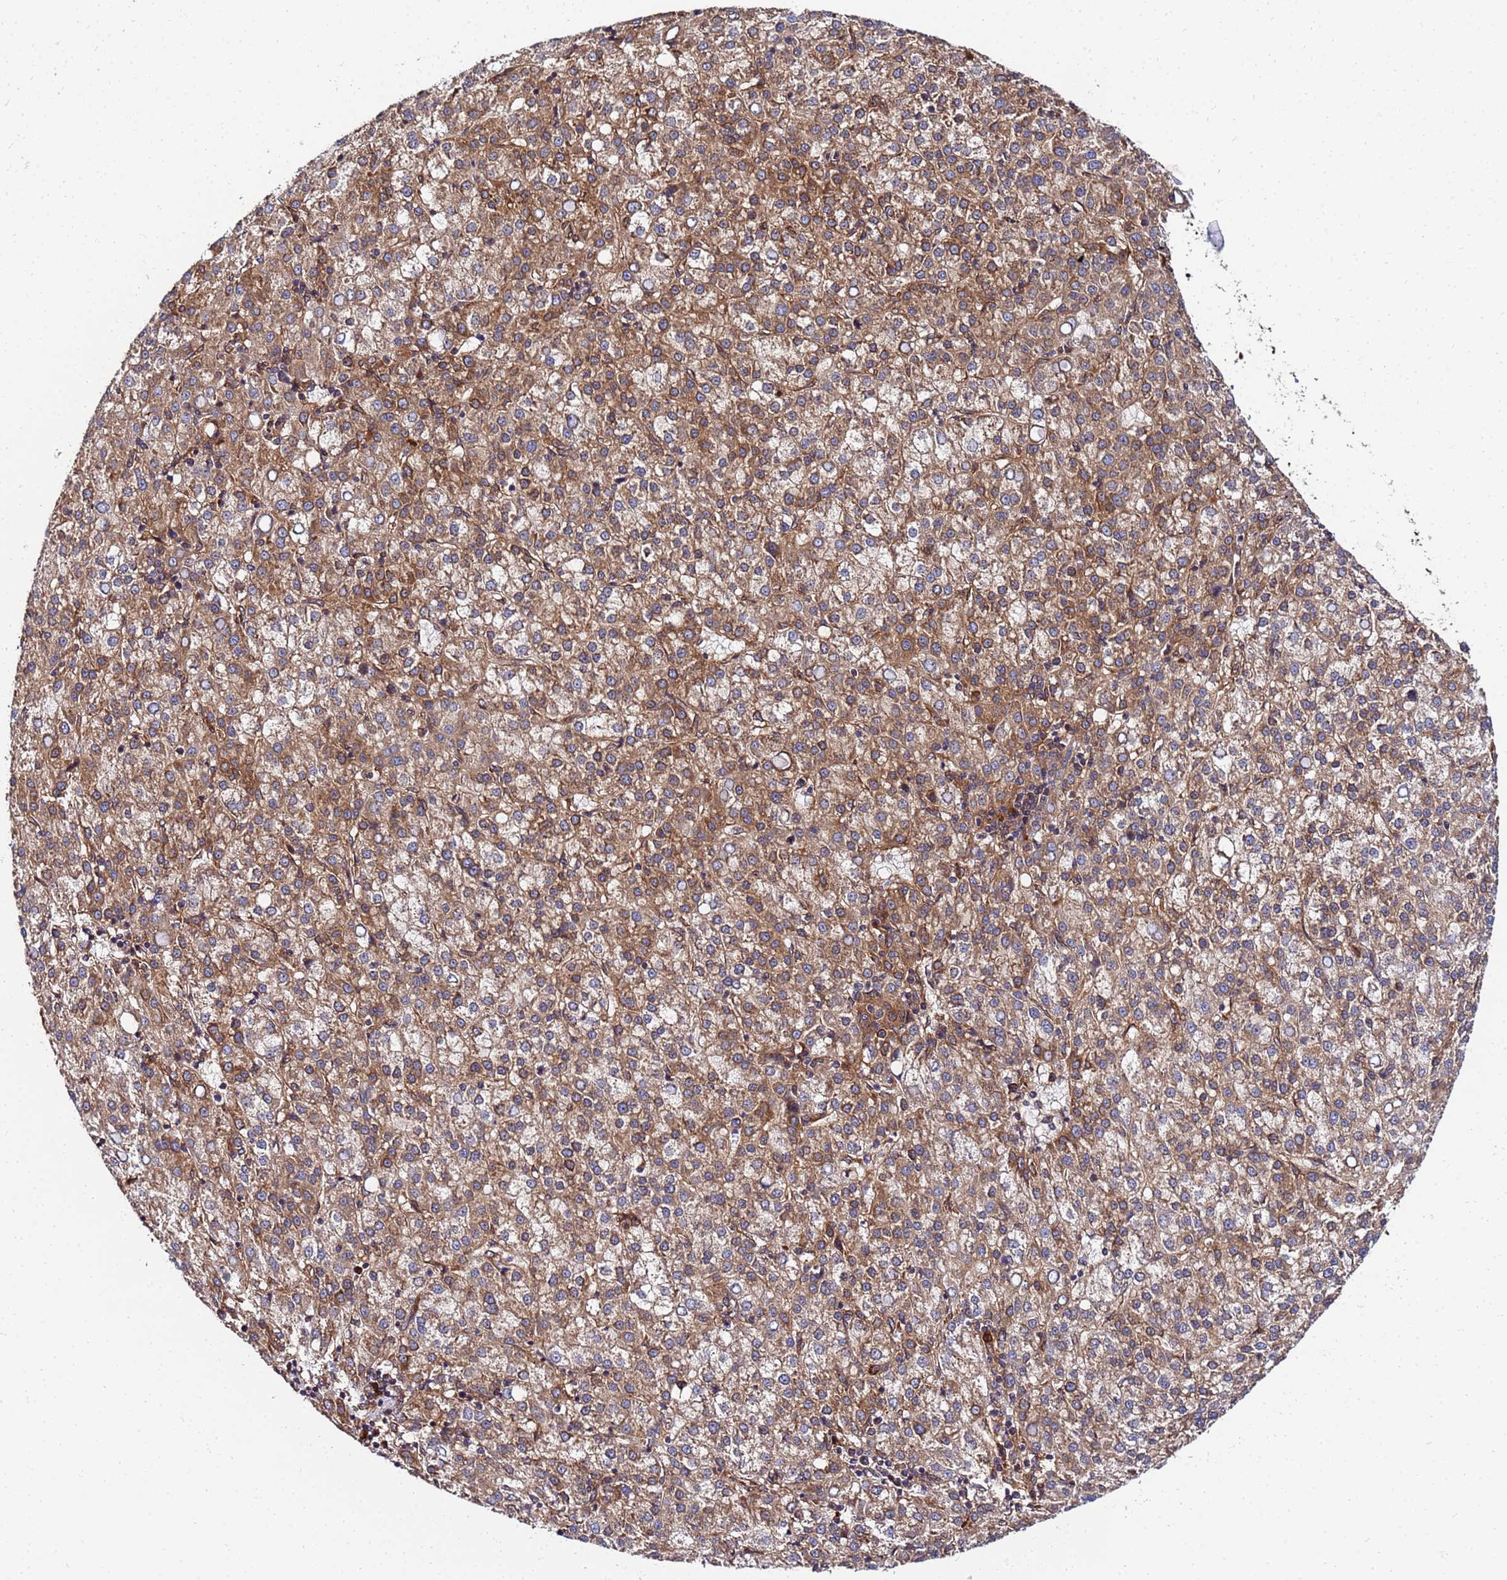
{"staining": {"intensity": "moderate", "quantity": ">75%", "location": "cytoplasmic/membranous"}, "tissue": "liver cancer", "cell_type": "Tumor cells", "image_type": "cancer", "snomed": [{"axis": "morphology", "description": "Carcinoma, Hepatocellular, NOS"}, {"axis": "topography", "description": "Liver"}], "caption": "The histopathology image shows immunohistochemical staining of liver cancer. There is moderate cytoplasmic/membranous positivity is appreciated in about >75% of tumor cells.", "gene": "UNC93B1", "patient": {"sex": "female", "age": 58}}